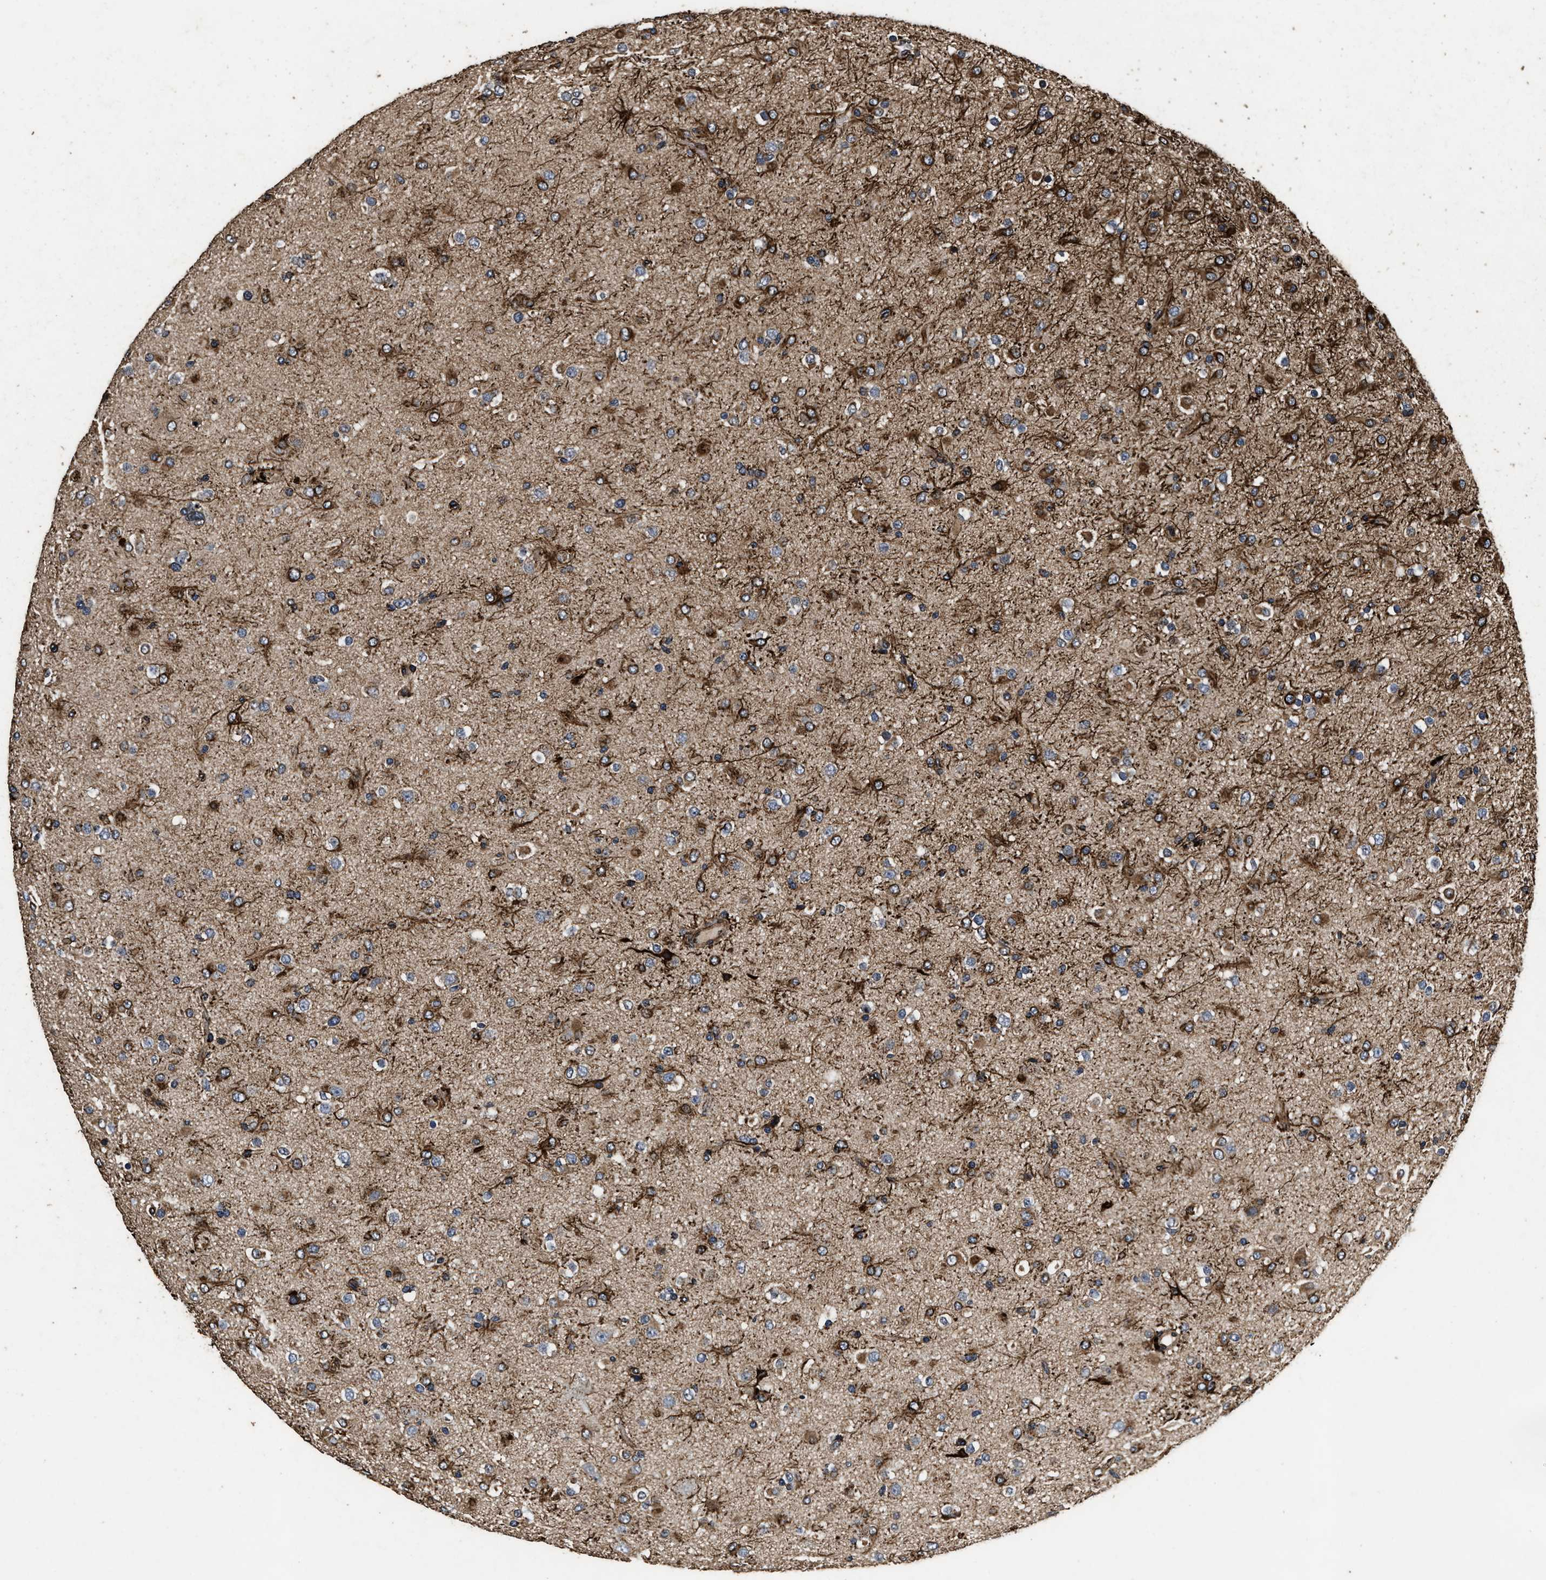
{"staining": {"intensity": "moderate", "quantity": "25%-75%", "location": "cytoplasmic/membranous"}, "tissue": "glioma", "cell_type": "Tumor cells", "image_type": "cancer", "snomed": [{"axis": "morphology", "description": "Glioma, malignant, Low grade"}, {"axis": "topography", "description": "Brain"}], "caption": "A photomicrograph of human glioma stained for a protein shows moderate cytoplasmic/membranous brown staining in tumor cells. (IHC, brightfield microscopy, high magnification).", "gene": "ACCS", "patient": {"sex": "male", "age": 65}}